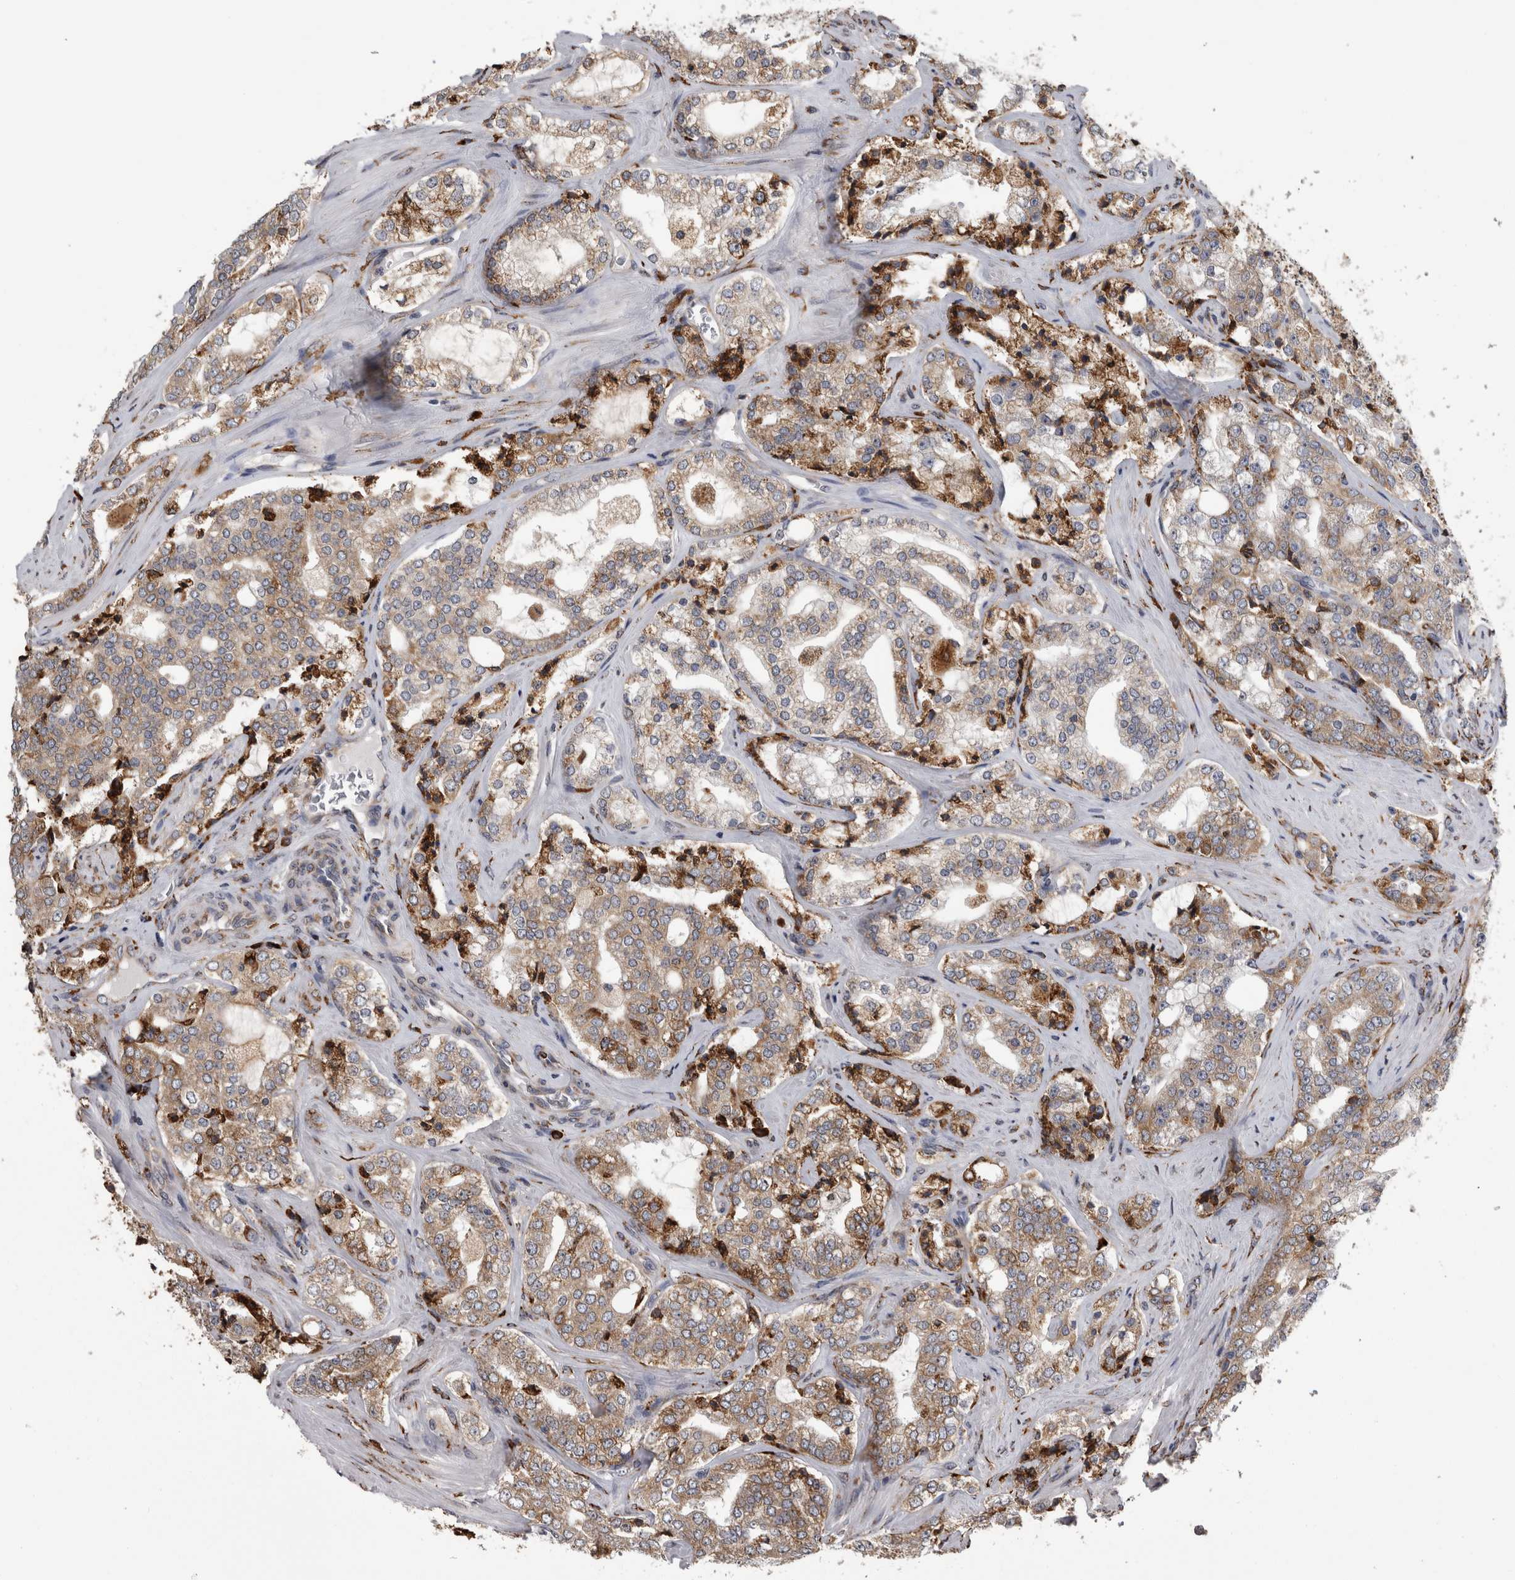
{"staining": {"intensity": "strong", "quantity": ">75%", "location": "cytoplasmic/membranous"}, "tissue": "prostate cancer", "cell_type": "Tumor cells", "image_type": "cancer", "snomed": [{"axis": "morphology", "description": "Adenocarcinoma, High grade"}, {"axis": "topography", "description": "Prostate"}], "caption": "This is an image of IHC staining of prostate cancer, which shows strong positivity in the cytoplasmic/membranous of tumor cells.", "gene": "FHIP2B", "patient": {"sex": "male", "age": 64}}